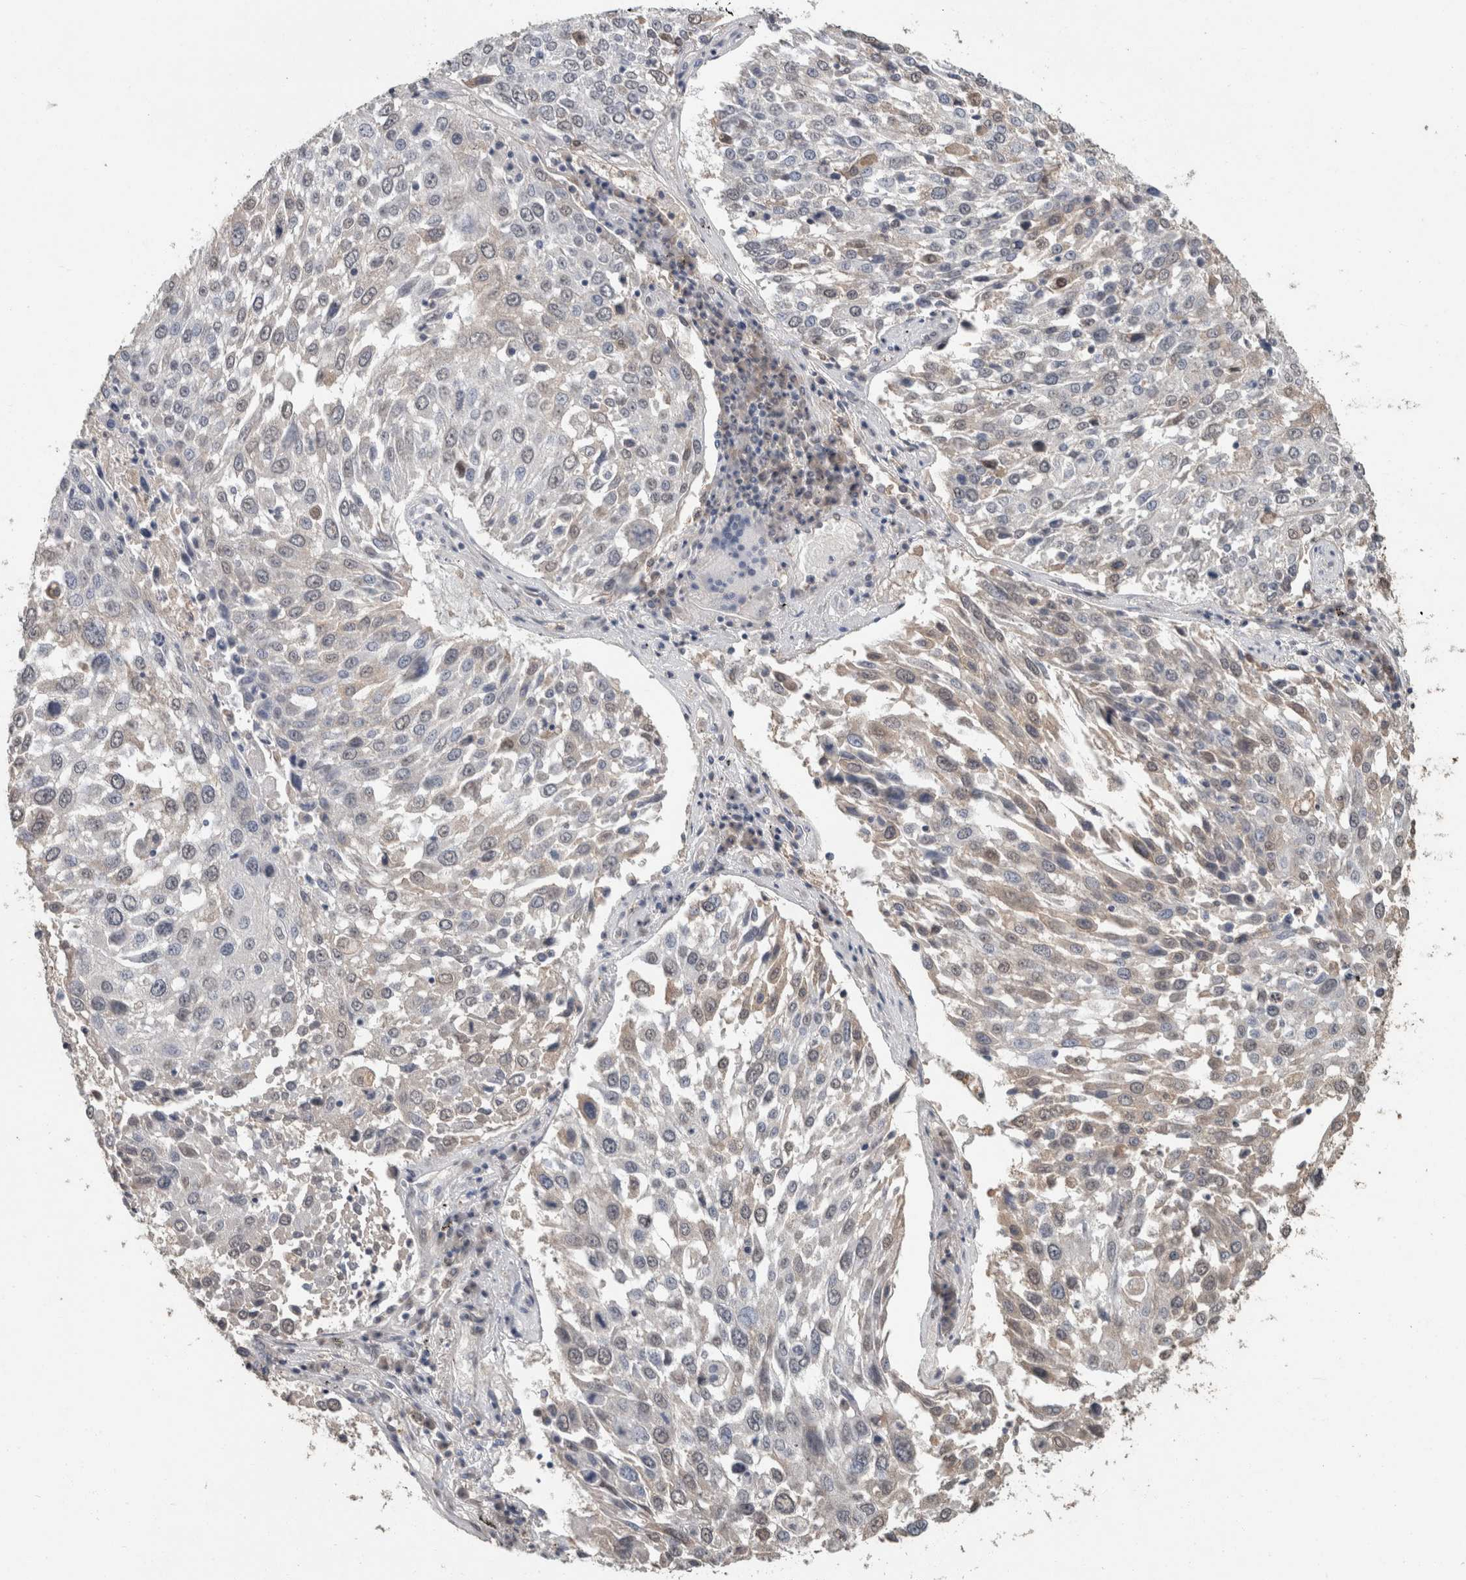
{"staining": {"intensity": "negative", "quantity": "none", "location": "none"}, "tissue": "lung cancer", "cell_type": "Tumor cells", "image_type": "cancer", "snomed": [{"axis": "morphology", "description": "Squamous cell carcinoma, NOS"}, {"axis": "topography", "description": "Lung"}], "caption": "This micrograph is of lung cancer stained with IHC to label a protein in brown with the nuclei are counter-stained blue. There is no positivity in tumor cells.", "gene": "LTBP1", "patient": {"sex": "male", "age": 65}}